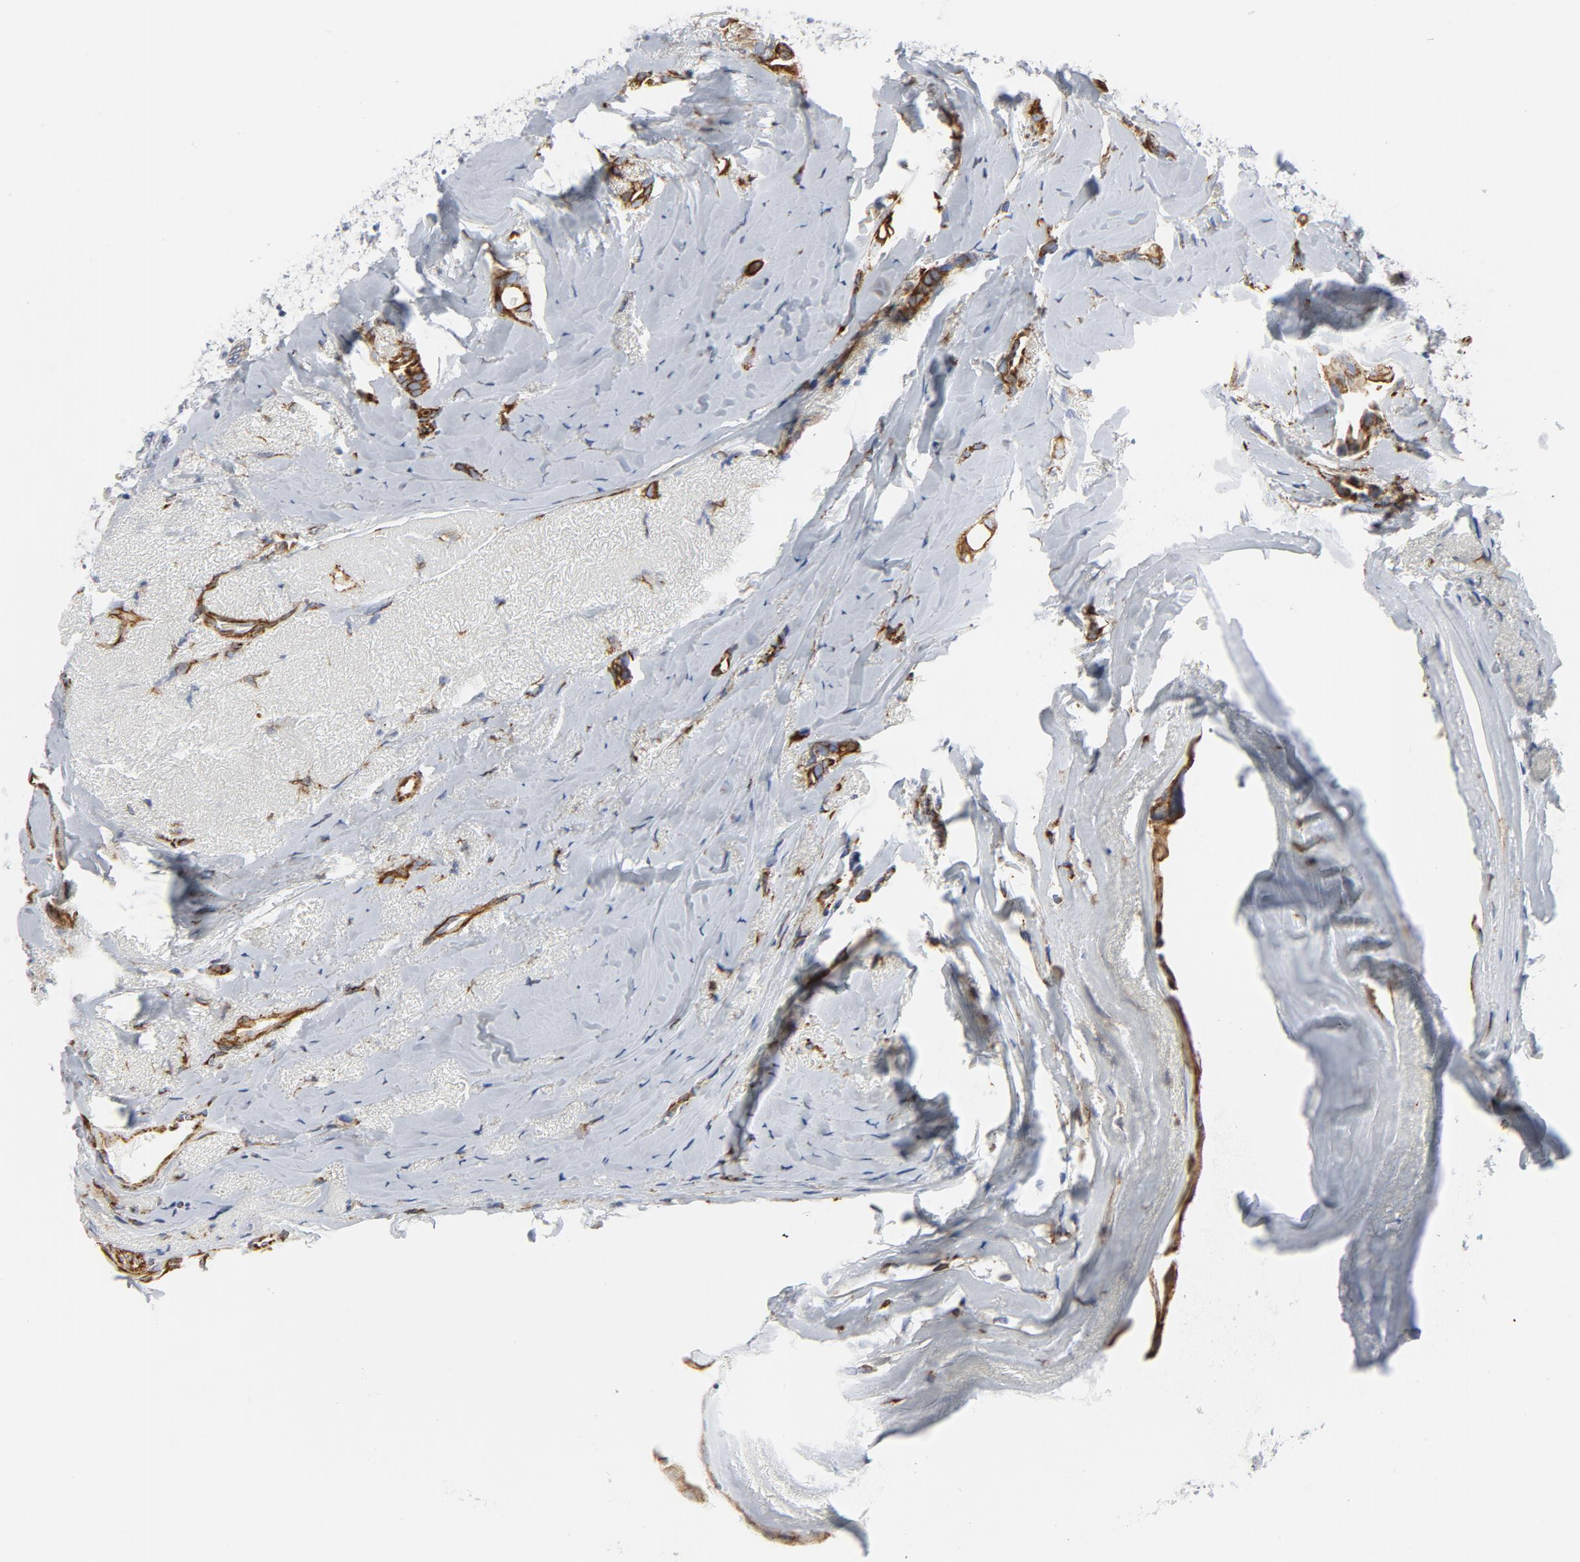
{"staining": {"intensity": "moderate", "quantity": ">75%", "location": "cytoplasmic/membranous"}, "tissue": "breast cancer", "cell_type": "Tumor cells", "image_type": "cancer", "snomed": [{"axis": "morphology", "description": "Duct carcinoma"}, {"axis": "topography", "description": "Breast"}], "caption": "Immunohistochemistry (IHC) micrograph of neoplastic tissue: breast intraductal carcinoma stained using immunohistochemistry exhibits medium levels of moderate protein expression localized specifically in the cytoplasmic/membranous of tumor cells, appearing as a cytoplasmic/membranous brown color.", "gene": "TUBB1", "patient": {"sex": "female", "age": 54}}